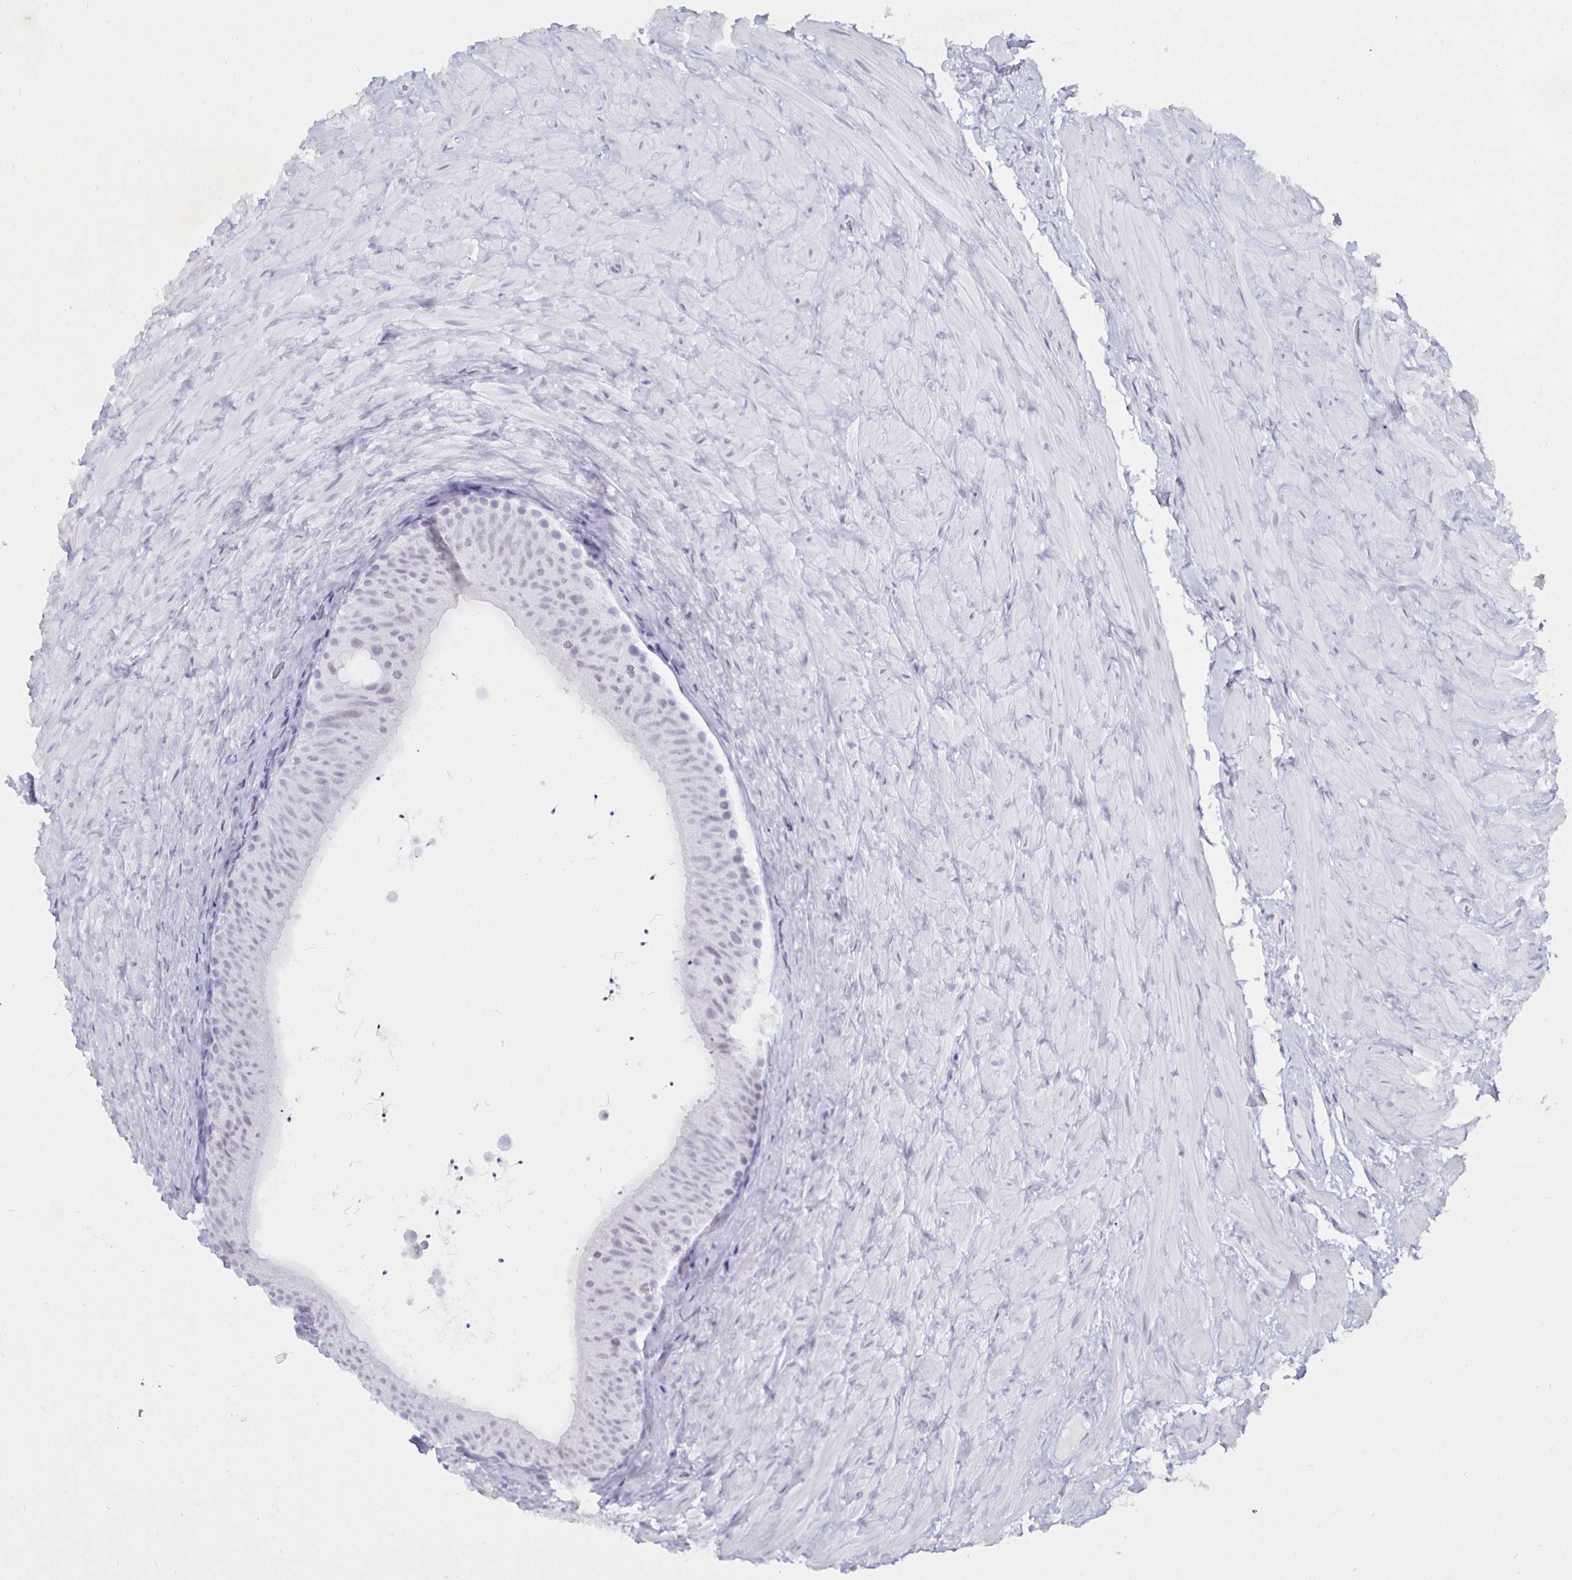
{"staining": {"intensity": "weak", "quantity": "<25%", "location": "nuclear"}, "tissue": "epididymis", "cell_type": "Glandular cells", "image_type": "normal", "snomed": [{"axis": "morphology", "description": "Normal tissue, NOS"}, {"axis": "topography", "description": "Epididymis, spermatic cord, NOS"}, {"axis": "topography", "description": "Epididymis"}], "caption": "Photomicrograph shows no protein staining in glandular cells of unremarkable epididymis. (IHC, brightfield microscopy, high magnification).", "gene": "MLH1", "patient": {"sex": "male", "age": 31}}